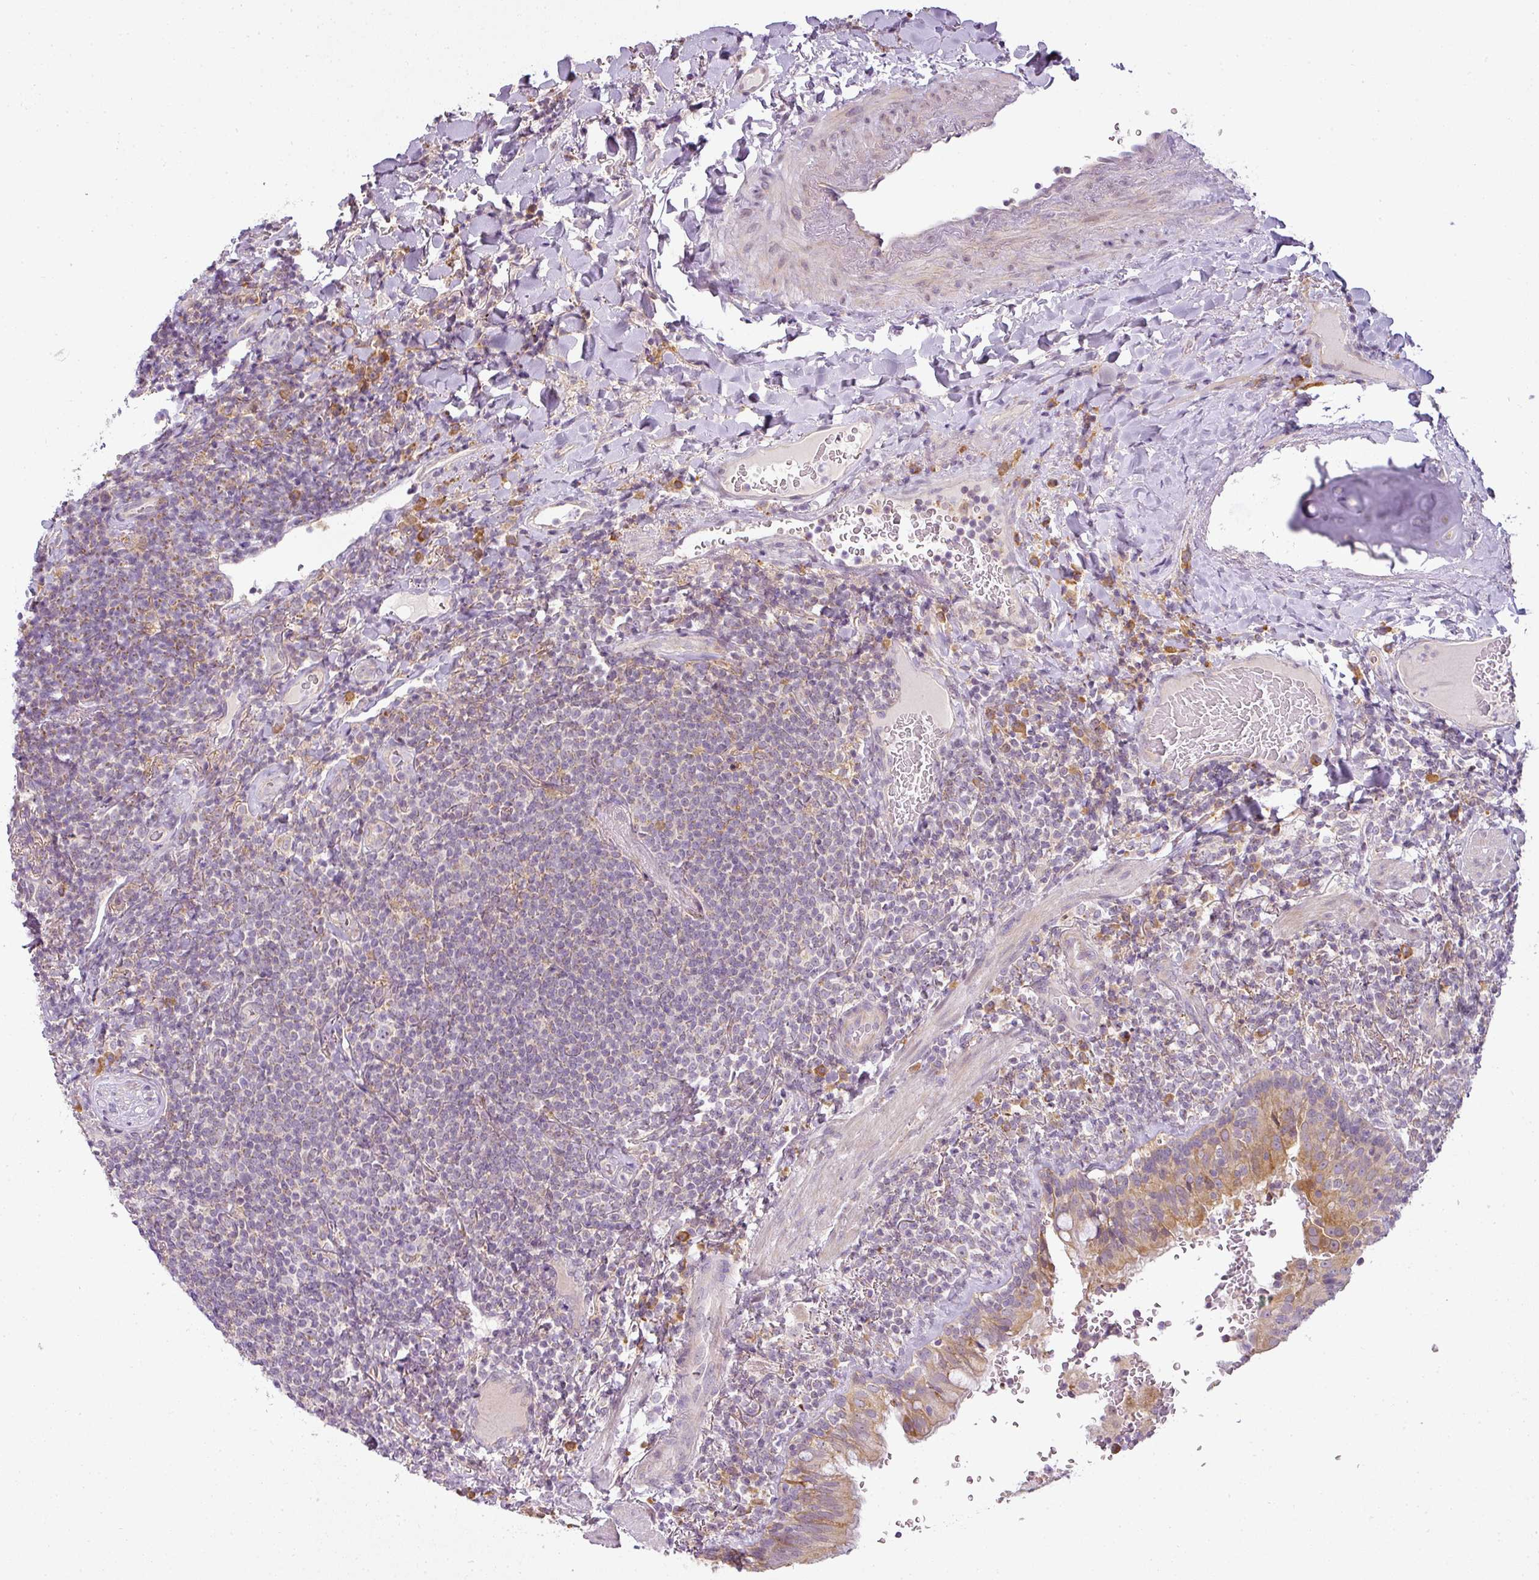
{"staining": {"intensity": "moderate", "quantity": "<25%", "location": "cytoplasmic/membranous"}, "tissue": "lymphoma", "cell_type": "Tumor cells", "image_type": "cancer", "snomed": [{"axis": "morphology", "description": "Malignant lymphoma, non-Hodgkin's type, Low grade"}, {"axis": "topography", "description": "Lung"}], "caption": "Malignant lymphoma, non-Hodgkin's type (low-grade) tissue shows moderate cytoplasmic/membranous staining in about <25% of tumor cells", "gene": "LY75", "patient": {"sex": "female", "age": 71}}